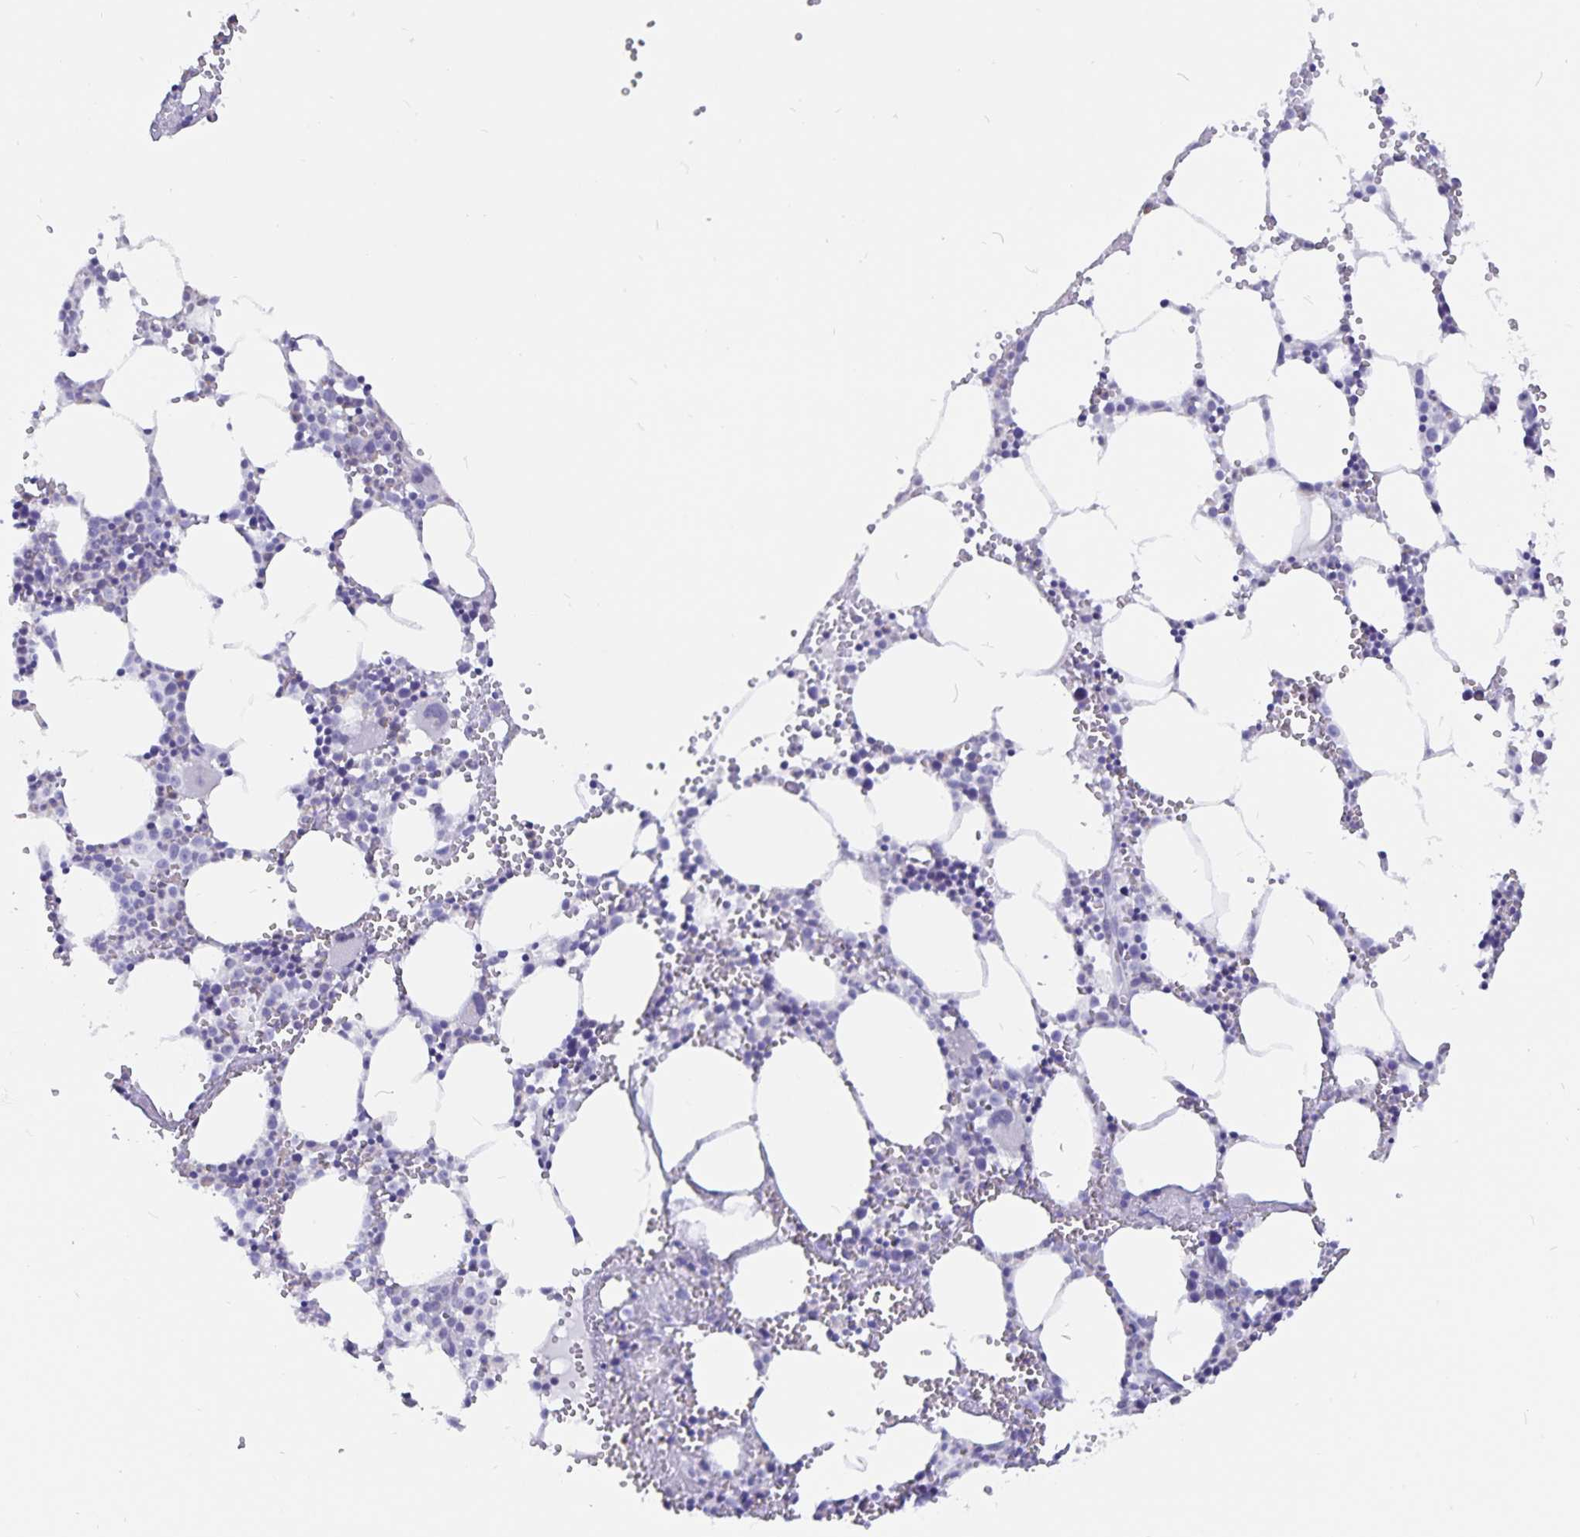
{"staining": {"intensity": "negative", "quantity": "none", "location": "none"}, "tissue": "bone marrow", "cell_type": "Hematopoietic cells", "image_type": "normal", "snomed": [{"axis": "morphology", "description": "Normal tissue, NOS"}, {"axis": "topography", "description": "Bone marrow"}], "caption": "Immunohistochemical staining of normal bone marrow displays no significant expression in hematopoietic cells.", "gene": "SNTN", "patient": {"sex": "male", "age": 89}}